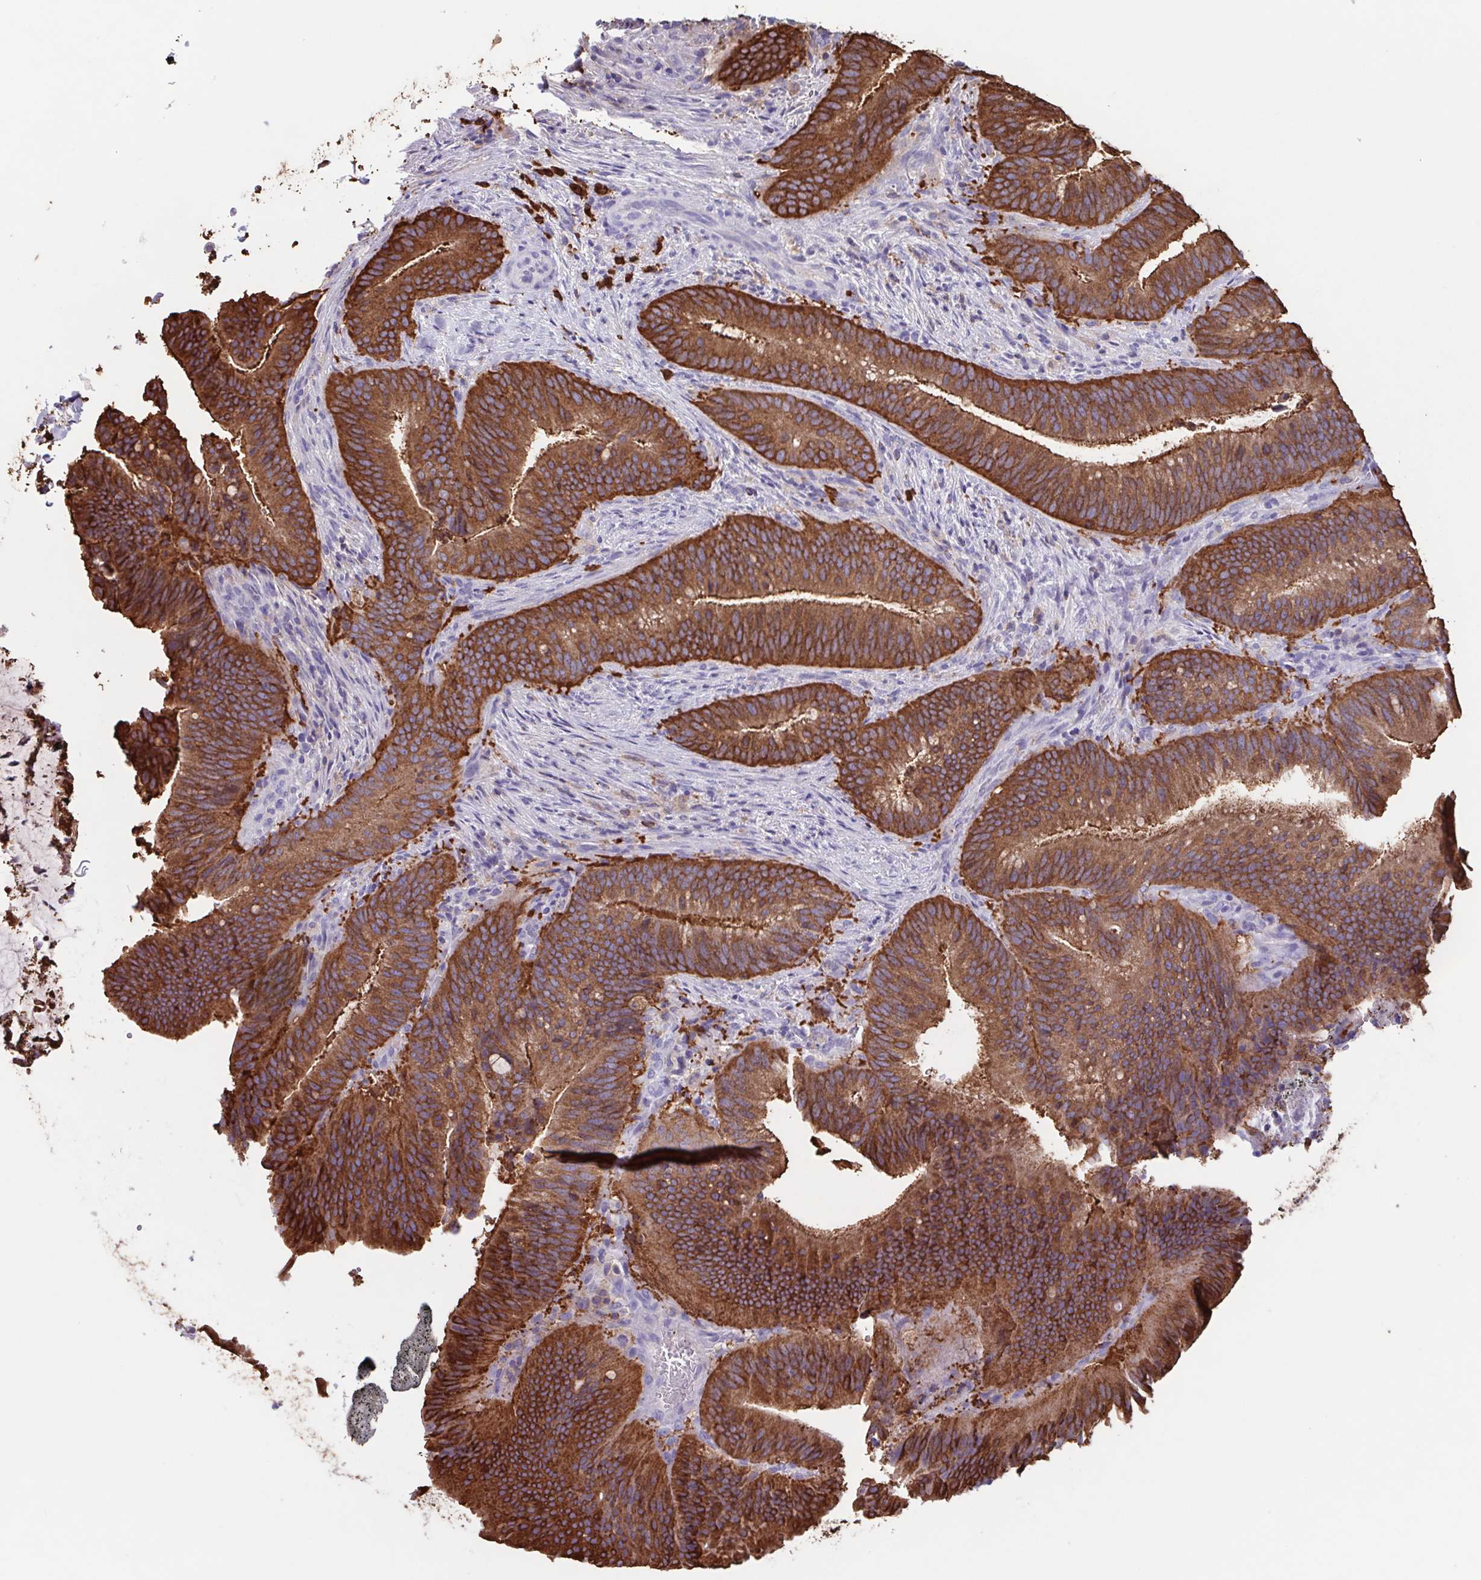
{"staining": {"intensity": "strong", "quantity": ">75%", "location": "cytoplasmic/membranous"}, "tissue": "colorectal cancer", "cell_type": "Tumor cells", "image_type": "cancer", "snomed": [{"axis": "morphology", "description": "Adenocarcinoma, NOS"}, {"axis": "topography", "description": "Colon"}], "caption": "Approximately >75% of tumor cells in human colorectal cancer show strong cytoplasmic/membranous protein positivity as visualized by brown immunohistochemical staining.", "gene": "TPD52", "patient": {"sex": "female", "age": 43}}